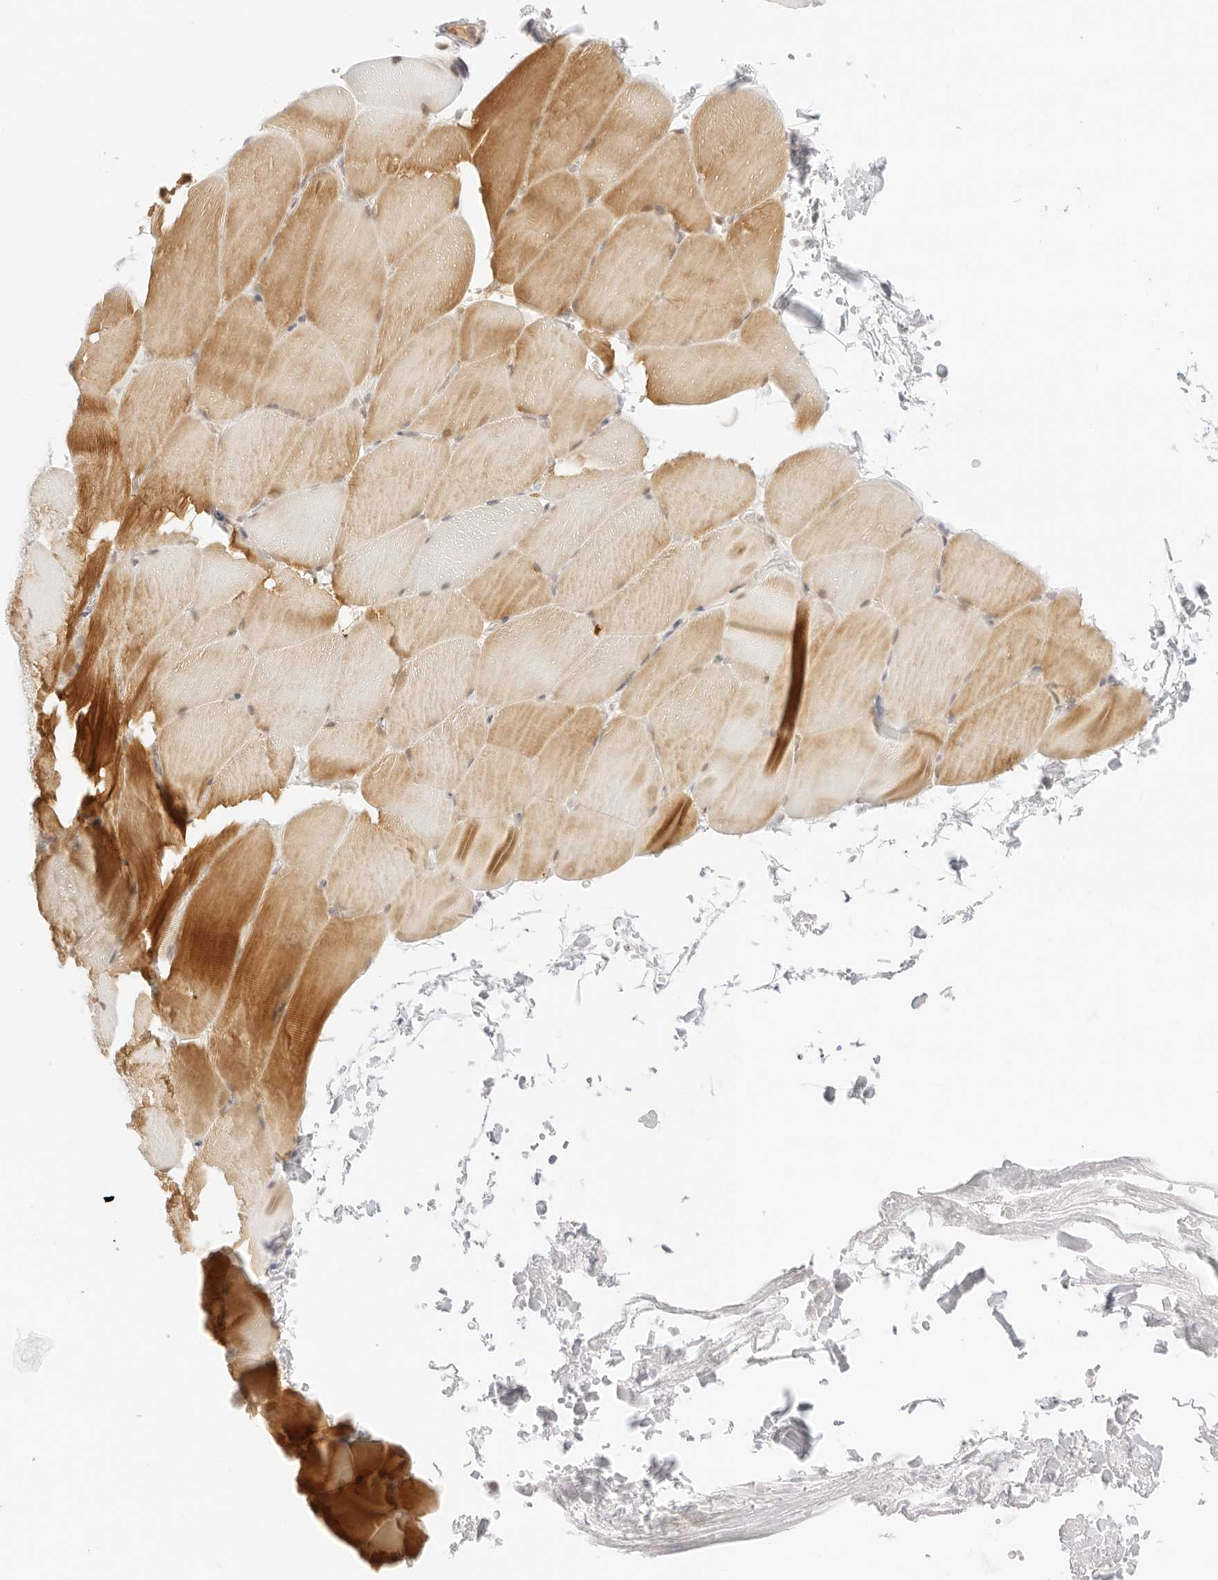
{"staining": {"intensity": "moderate", "quantity": "25%-75%", "location": "cytoplasmic/membranous"}, "tissue": "skeletal muscle", "cell_type": "Myocytes", "image_type": "normal", "snomed": [{"axis": "morphology", "description": "Normal tissue, NOS"}, {"axis": "topography", "description": "Skeletal muscle"}, {"axis": "topography", "description": "Parathyroid gland"}], "caption": "Moderate cytoplasmic/membranous staining for a protein is appreciated in approximately 25%-75% of myocytes of normal skeletal muscle using immunohistochemistry (IHC).", "gene": "ITGA6", "patient": {"sex": "female", "age": 37}}